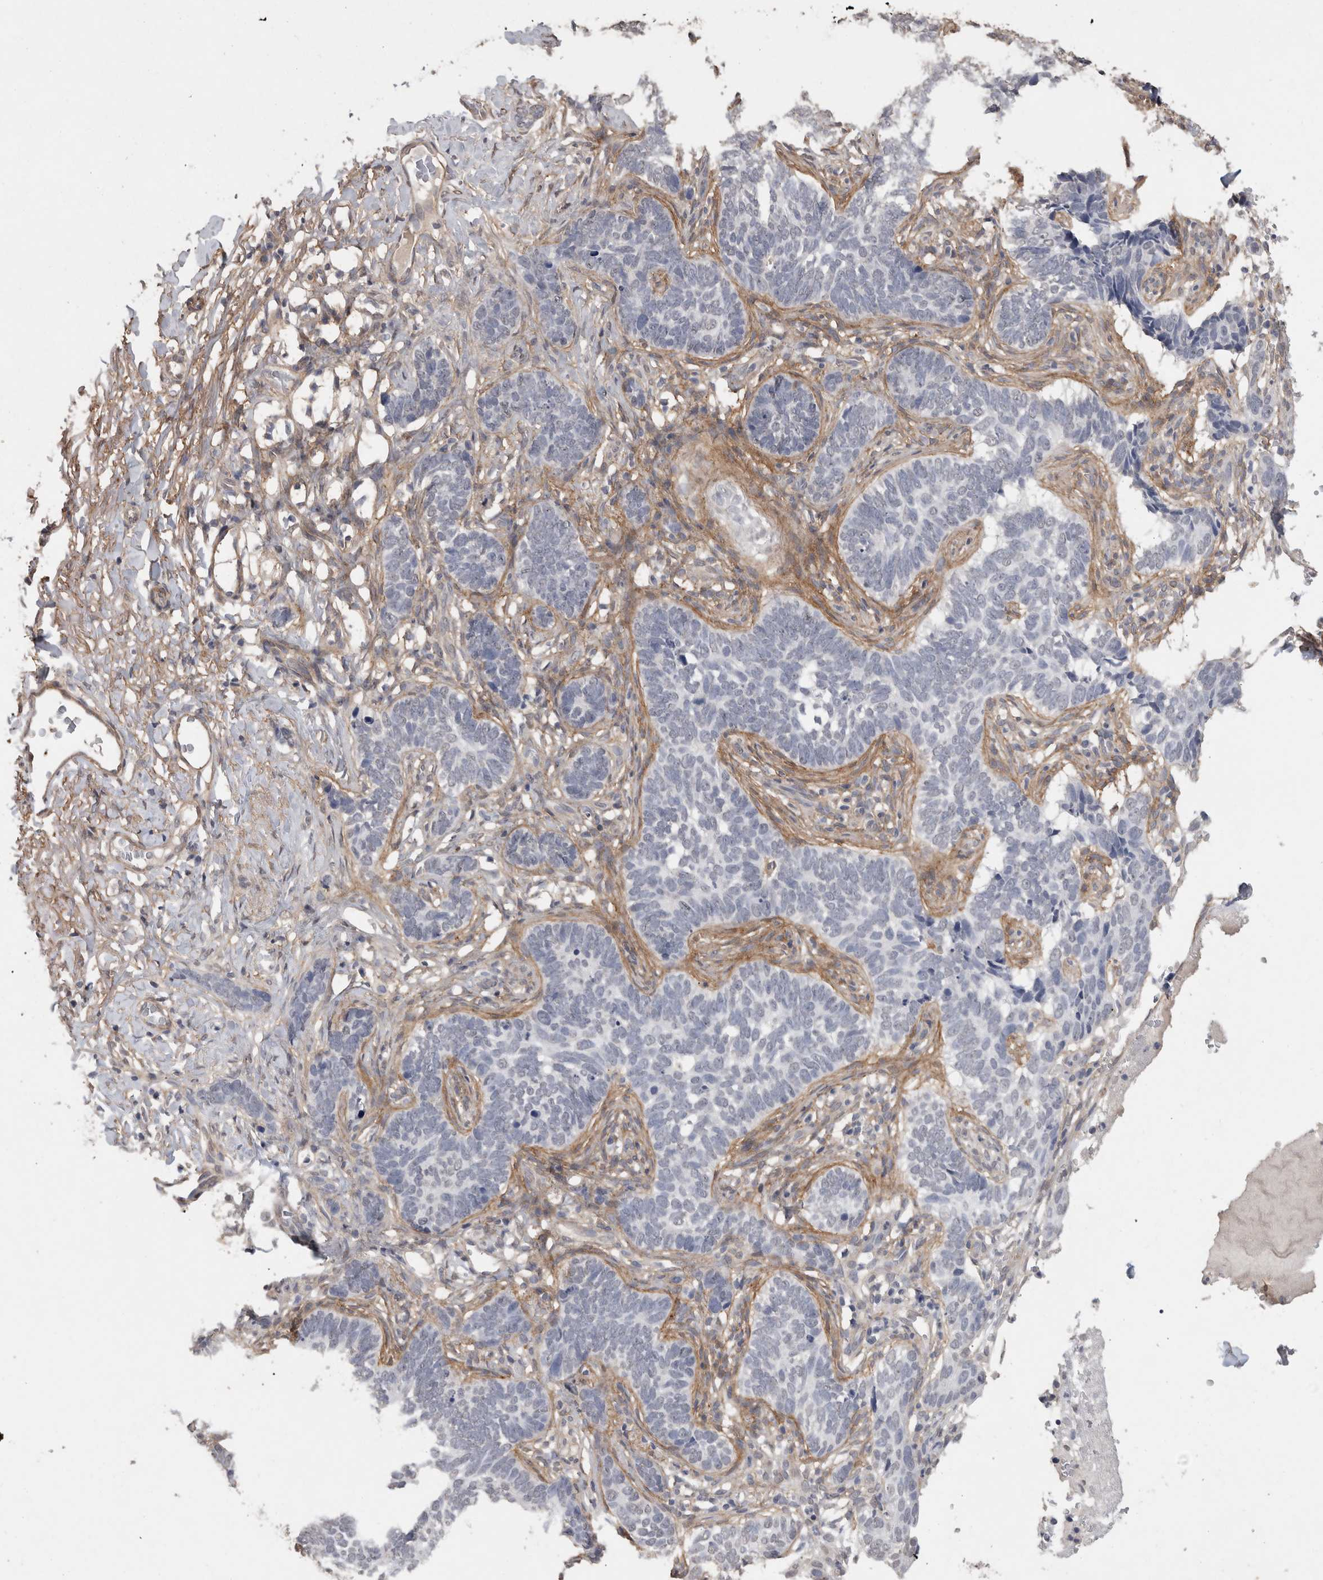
{"staining": {"intensity": "negative", "quantity": "none", "location": "none"}, "tissue": "skin cancer", "cell_type": "Tumor cells", "image_type": "cancer", "snomed": [{"axis": "morphology", "description": "Normal tissue, NOS"}, {"axis": "morphology", "description": "Basal cell carcinoma"}, {"axis": "topography", "description": "Skin"}], "caption": "Skin cancer (basal cell carcinoma) stained for a protein using immunohistochemistry shows no expression tumor cells.", "gene": "RECK", "patient": {"sex": "male", "age": 77}}